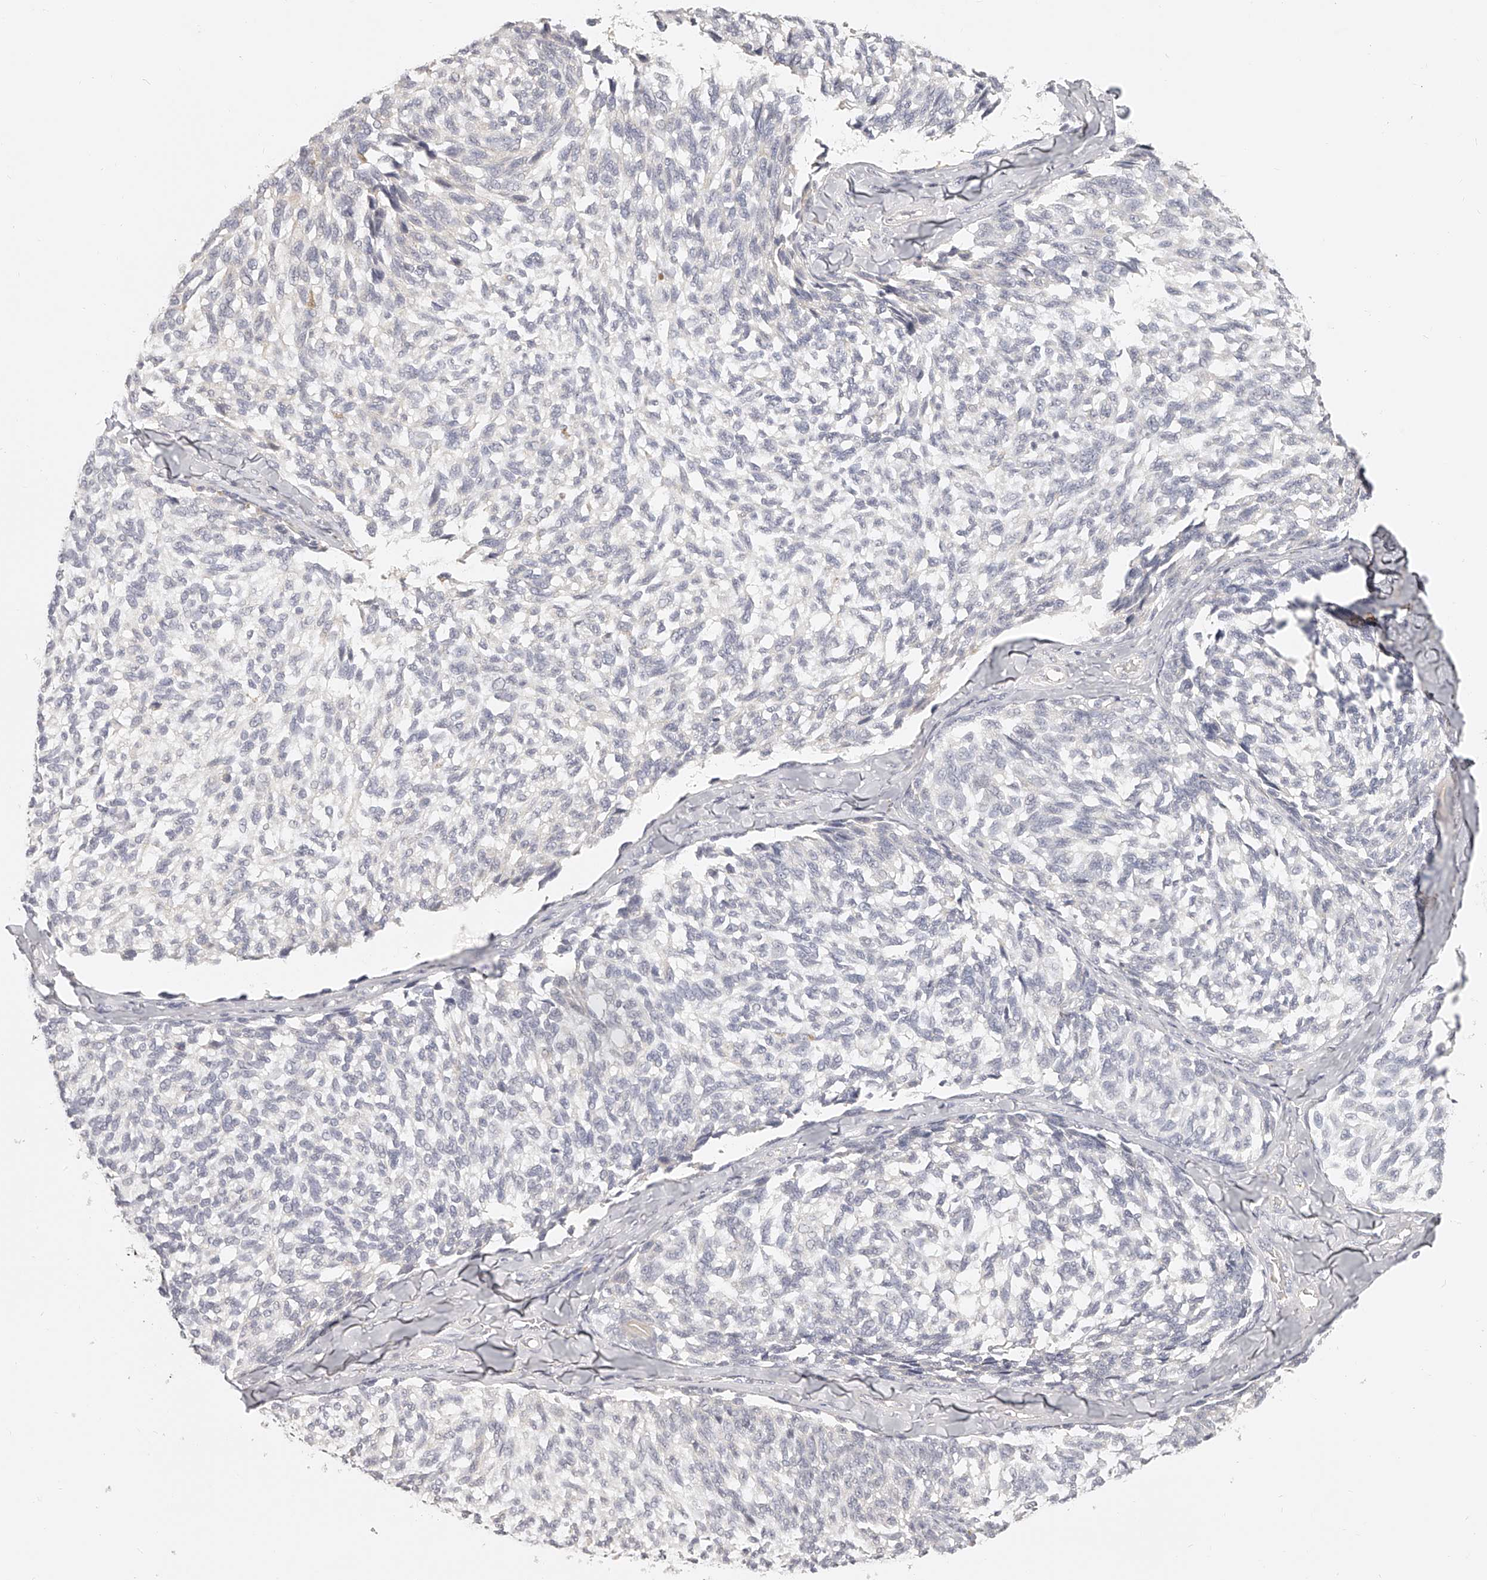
{"staining": {"intensity": "weak", "quantity": "<25%", "location": "cytoplasmic/membranous"}, "tissue": "melanoma", "cell_type": "Tumor cells", "image_type": "cancer", "snomed": [{"axis": "morphology", "description": "Malignant melanoma, NOS"}, {"axis": "topography", "description": "Skin"}], "caption": "This micrograph is of malignant melanoma stained with immunohistochemistry (IHC) to label a protein in brown with the nuclei are counter-stained blue. There is no staining in tumor cells.", "gene": "ITGB3", "patient": {"sex": "female", "age": 73}}